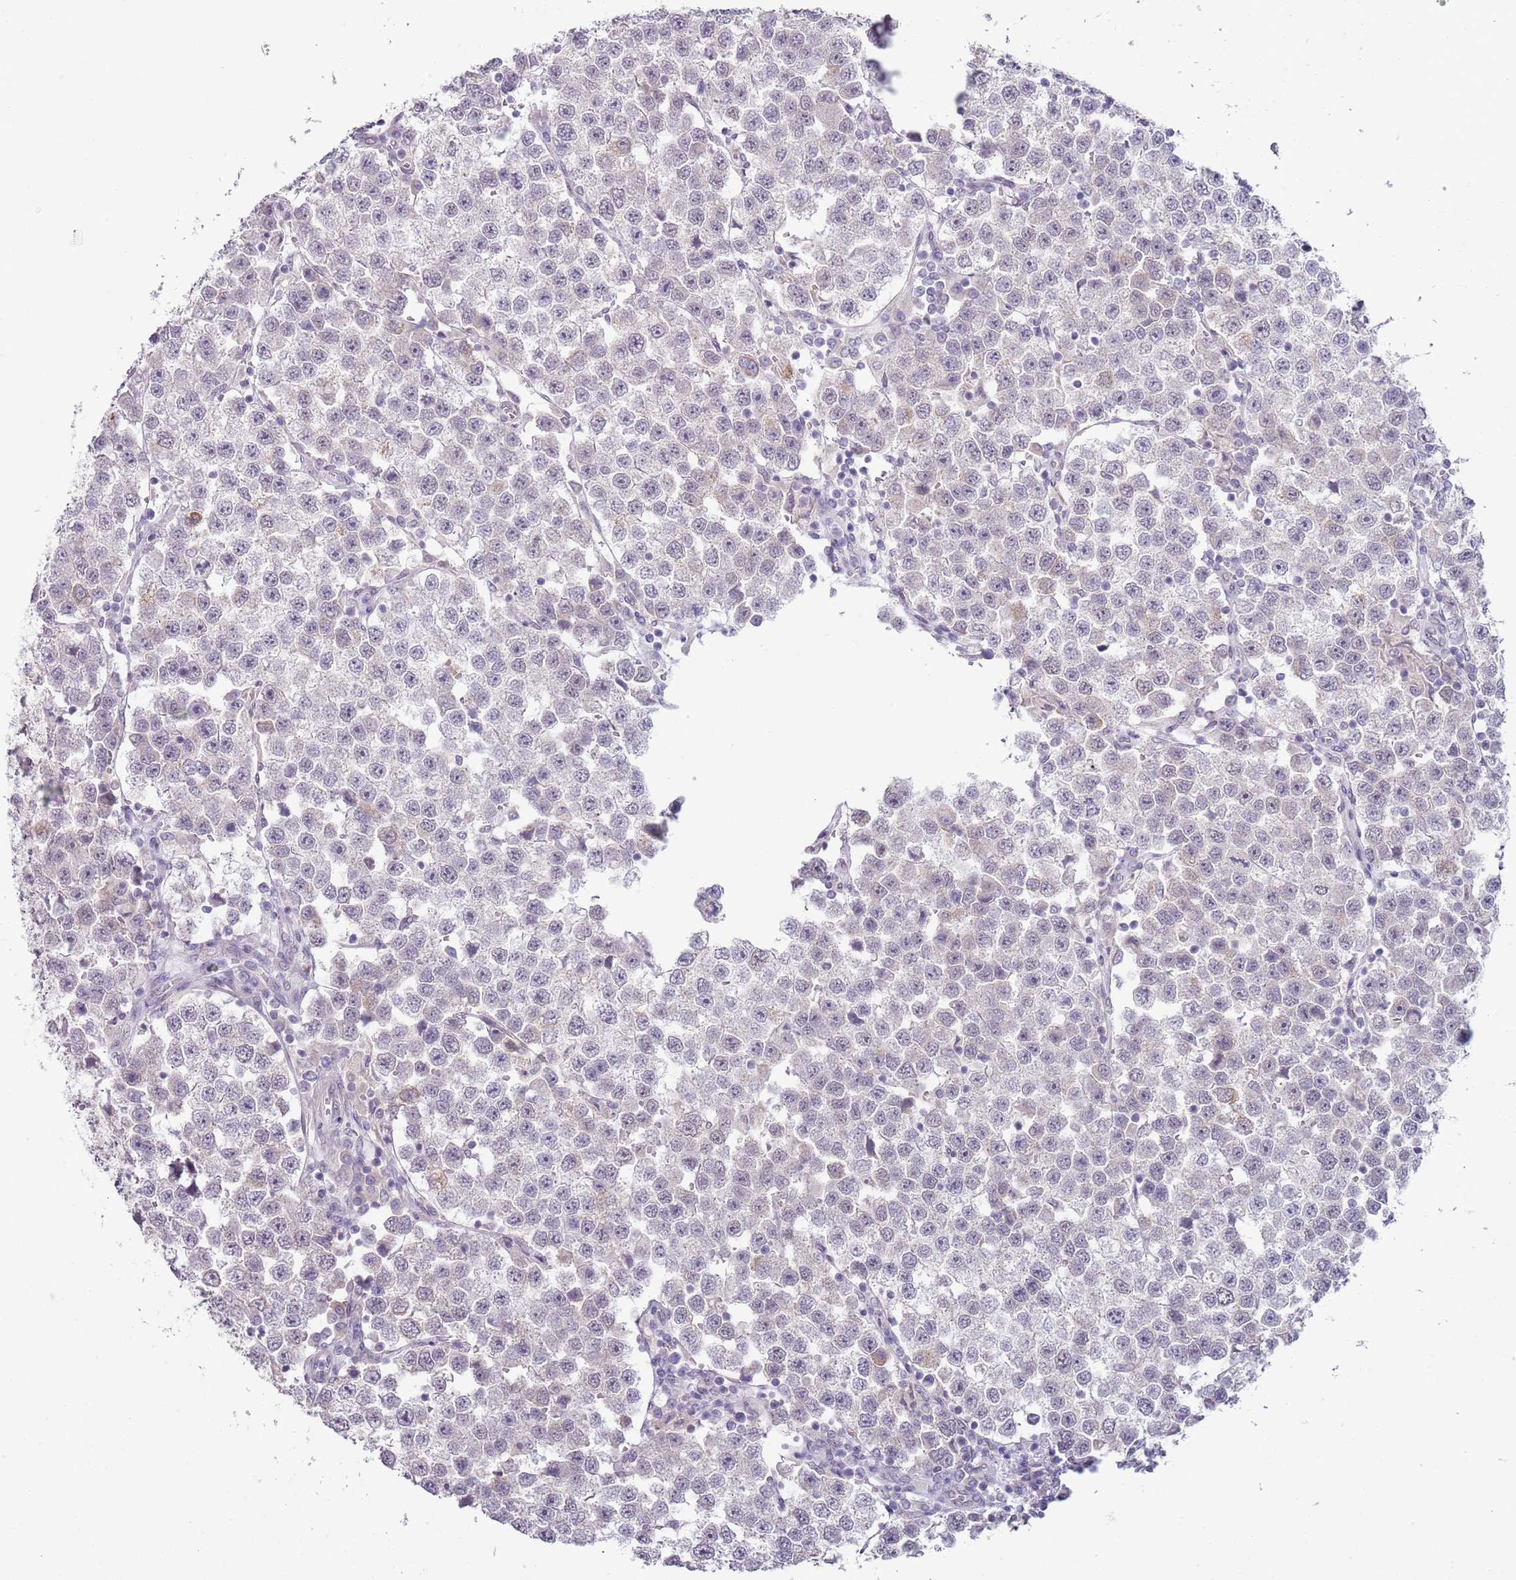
{"staining": {"intensity": "negative", "quantity": "none", "location": "none"}, "tissue": "testis cancer", "cell_type": "Tumor cells", "image_type": "cancer", "snomed": [{"axis": "morphology", "description": "Seminoma, NOS"}, {"axis": "topography", "description": "Testis"}], "caption": "This is an immunohistochemistry (IHC) image of testis cancer. There is no expression in tumor cells.", "gene": "NBPF3", "patient": {"sex": "male", "age": 37}}